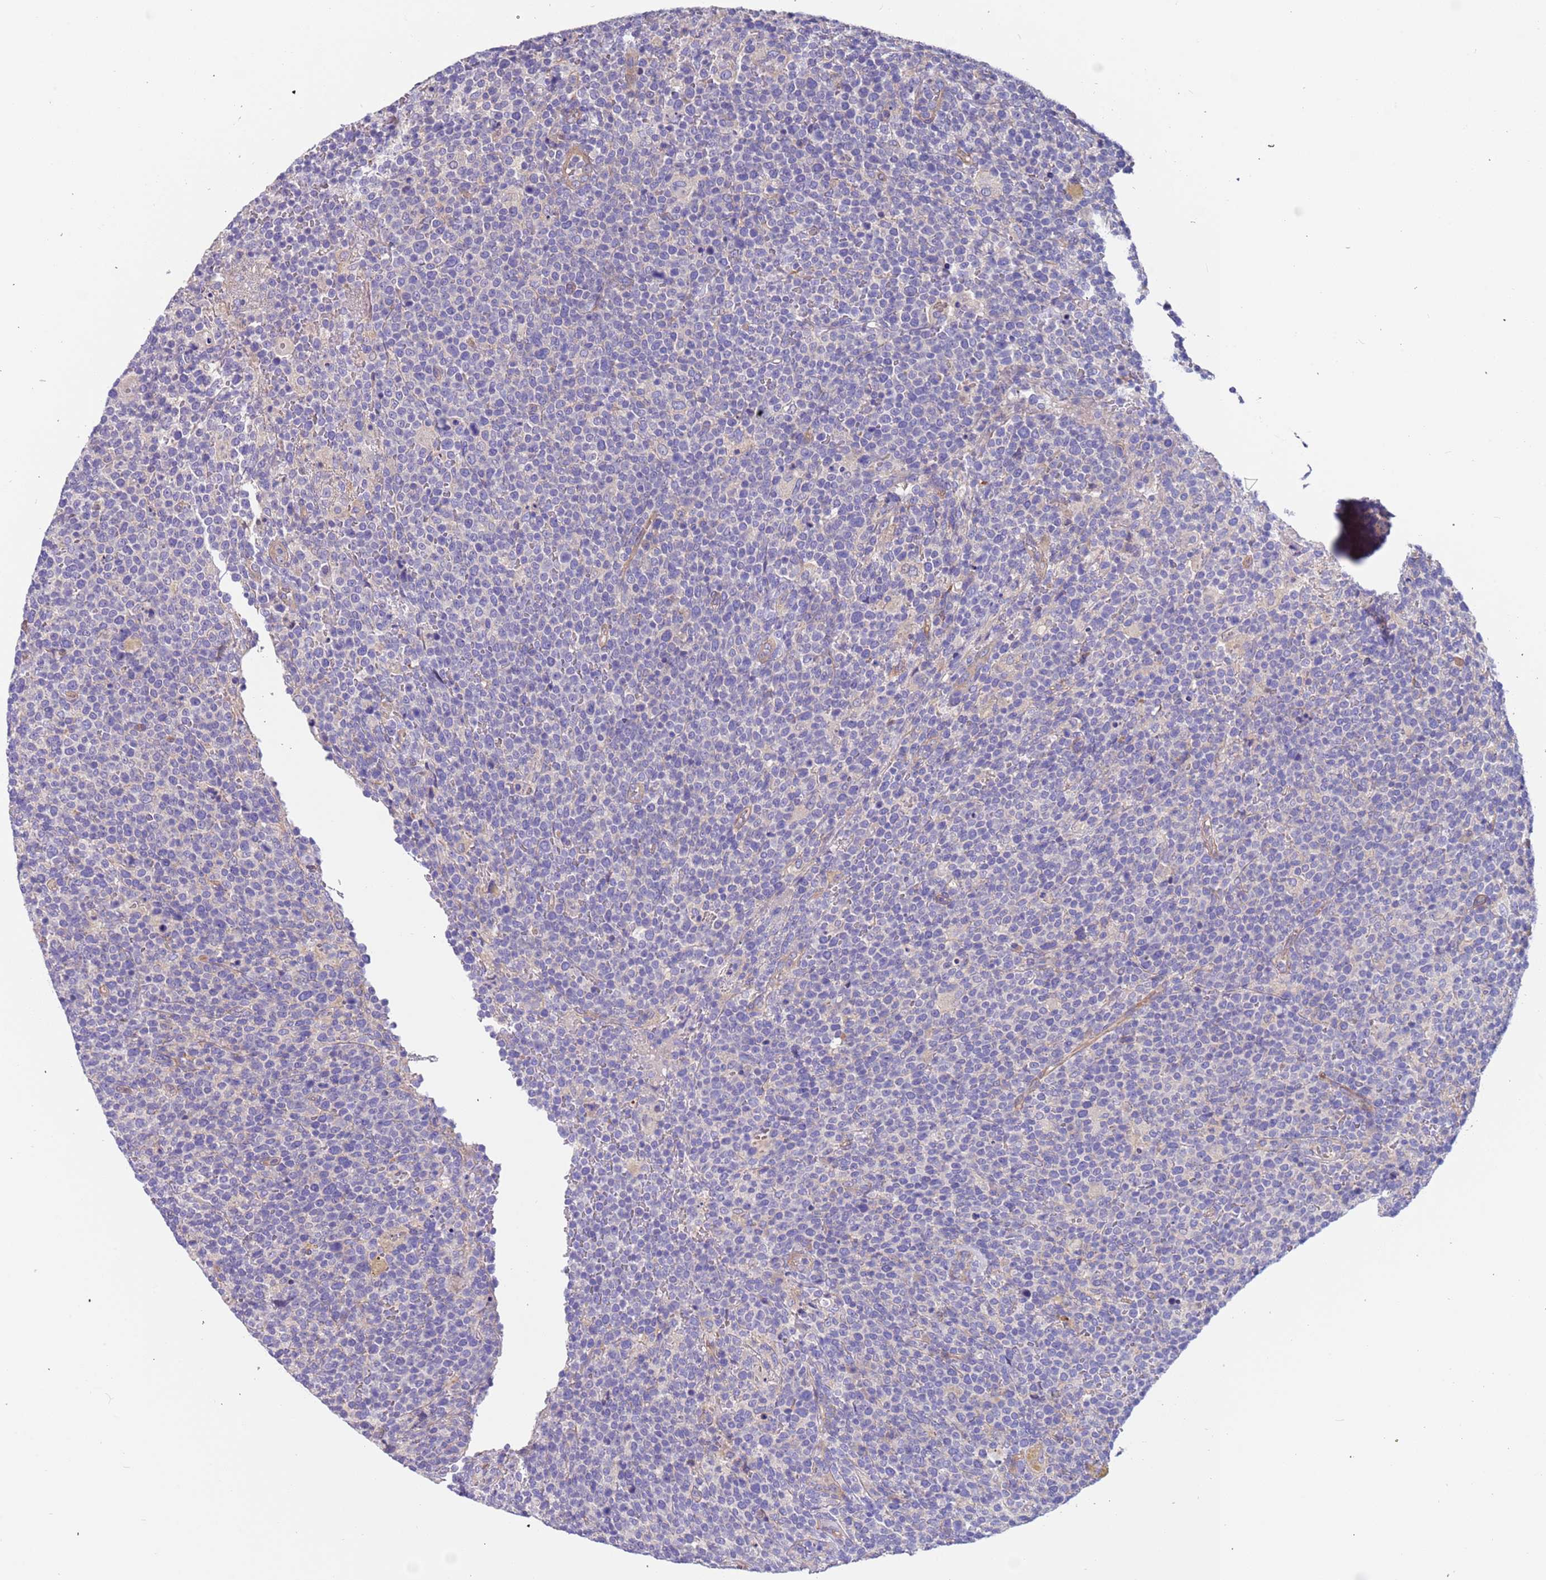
{"staining": {"intensity": "negative", "quantity": "none", "location": "none"}, "tissue": "lymphoma", "cell_type": "Tumor cells", "image_type": "cancer", "snomed": [{"axis": "morphology", "description": "Malignant lymphoma, non-Hodgkin's type, High grade"}, {"axis": "topography", "description": "Lymph node"}], "caption": "There is no significant positivity in tumor cells of lymphoma.", "gene": "LAMB4", "patient": {"sex": "male", "age": 61}}